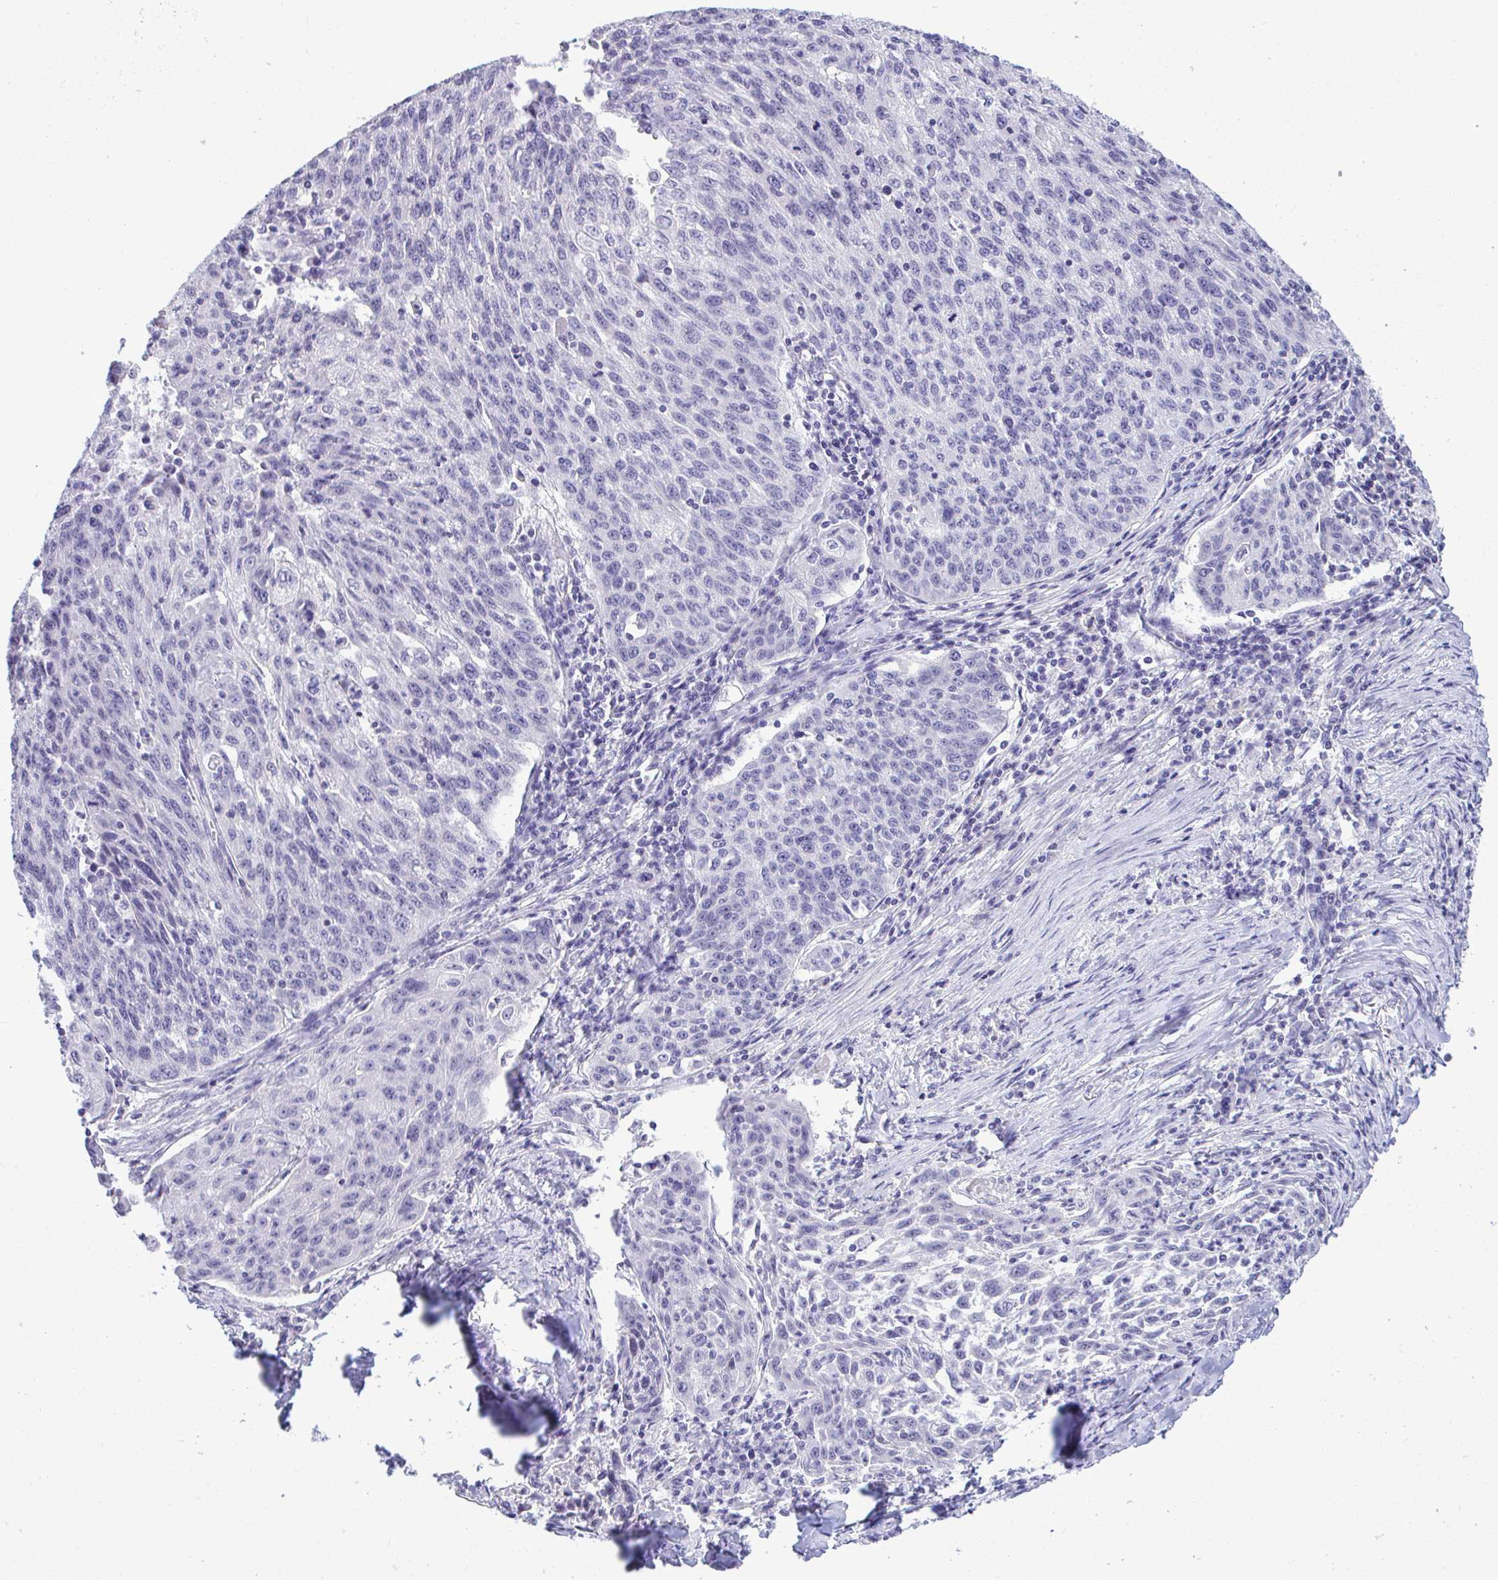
{"staining": {"intensity": "negative", "quantity": "none", "location": "none"}, "tissue": "lung cancer", "cell_type": "Tumor cells", "image_type": "cancer", "snomed": [{"axis": "morphology", "description": "Squamous cell carcinoma, NOS"}, {"axis": "morphology", "description": "Squamous cell carcinoma, metastatic, NOS"}, {"axis": "topography", "description": "Bronchus"}, {"axis": "topography", "description": "Lung"}], "caption": "Immunohistochemistry histopathology image of human lung cancer (metastatic squamous cell carcinoma) stained for a protein (brown), which exhibits no staining in tumor cells. Nuclei are stained in blue.", "gene": "PIGK", "patient": {"sex": "male", "age": 62}}